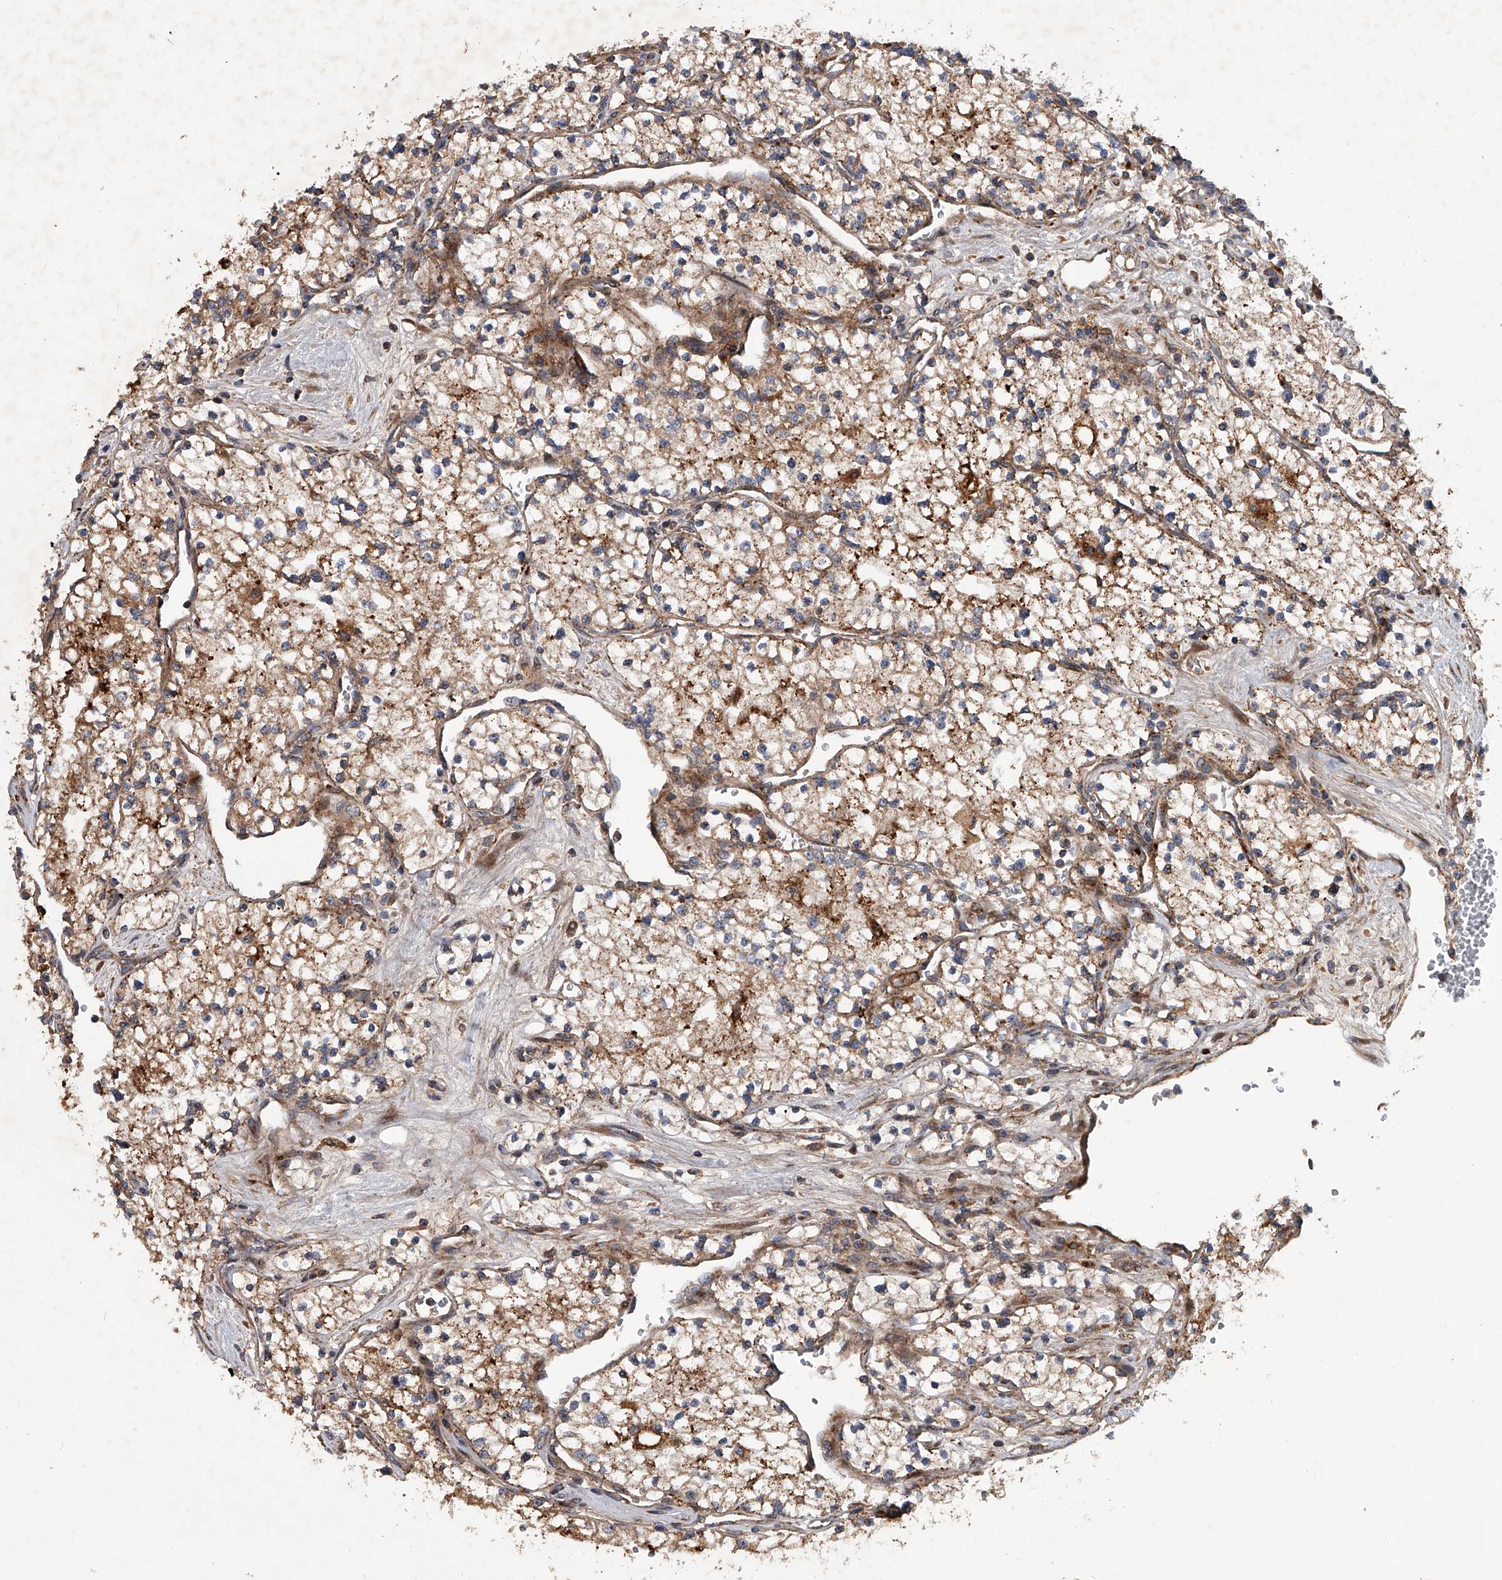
{"staining": {"intensity": "moderate", "quantity": ">75%", "location": "cytoplasmic/membranous"}, "tissue": "renal cancer", "cell_type": "Tumor cells", "image_type": "cancer", "snomed": [{"axis": "morphology", "description": "Normal tissue, NOS"}, {"axis": "morphology", "description": "Adenocarcinoma, NOS"}, {"axis": "topography", "description": "Kidney"}], "caption": "Immunohistochemistry (IHC) photomicrograph of human renal cancer (adenocarcinoma) stained for a protein (brown), which exhibits medium levels of moderate cytoplasmic/membranous staining in about >75% of tumor cells.", "gene": "USP47", "patient": {"sex": "male", "age": 68}}